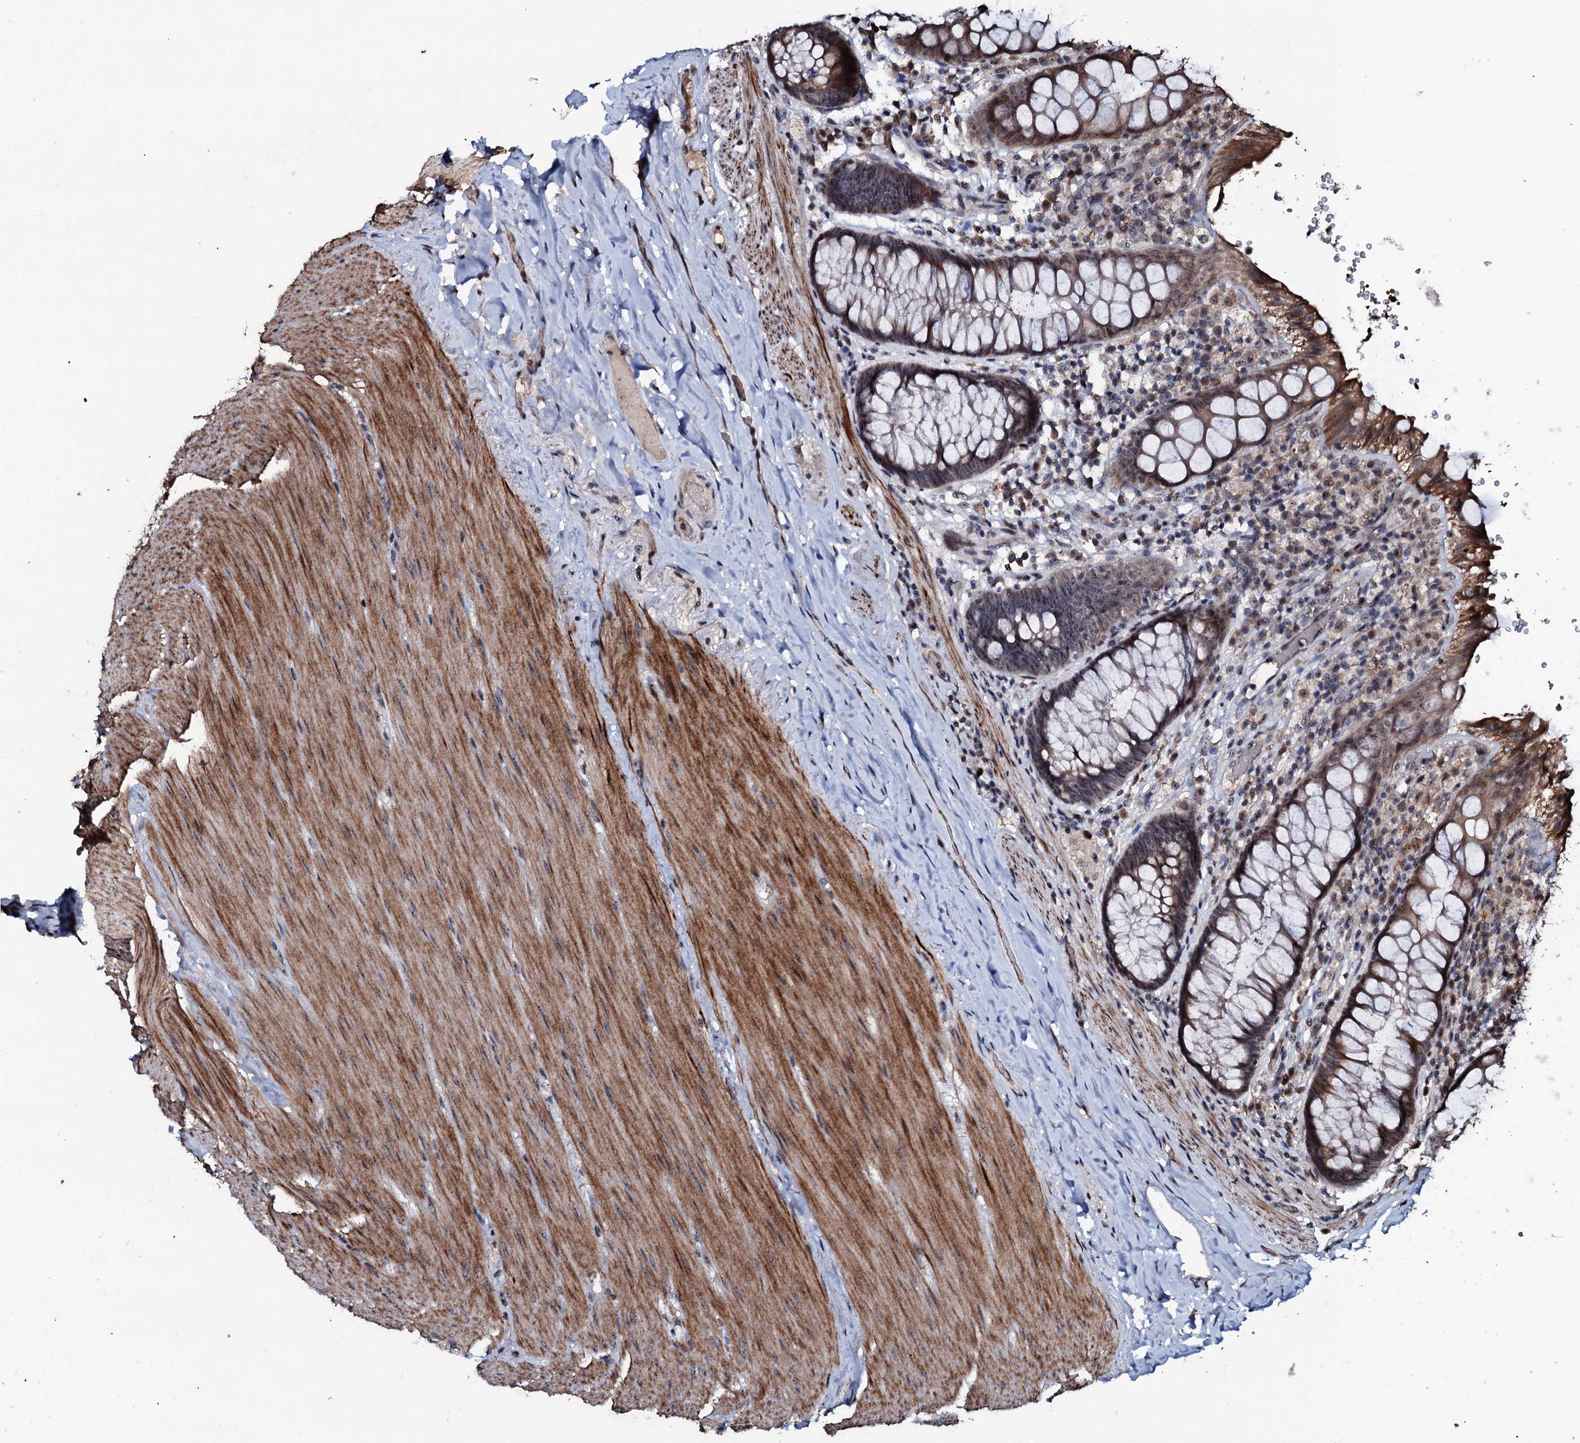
{"staining": {"intensity": "moderate", "quantity": ">75%", "location": "cytoplasmic/membranous,nuclear"}, "tissue": "rectum", "cell_type": "Glandular cells", "image_type": "normal", "snomed": [{"axis": "morphology", "description": "Normal tissue, NOS"}, {"axis": "topography", "description": "Rectum"}], "caption": "The image demonstrates staining of unremarkable rectum, revealing moderate cytoplasmic/membranous,nuclear protein positivity (brown color) within glandular cells.", "gene": "SUPT7L", "patient": {"sex": "male", "age": 83}}